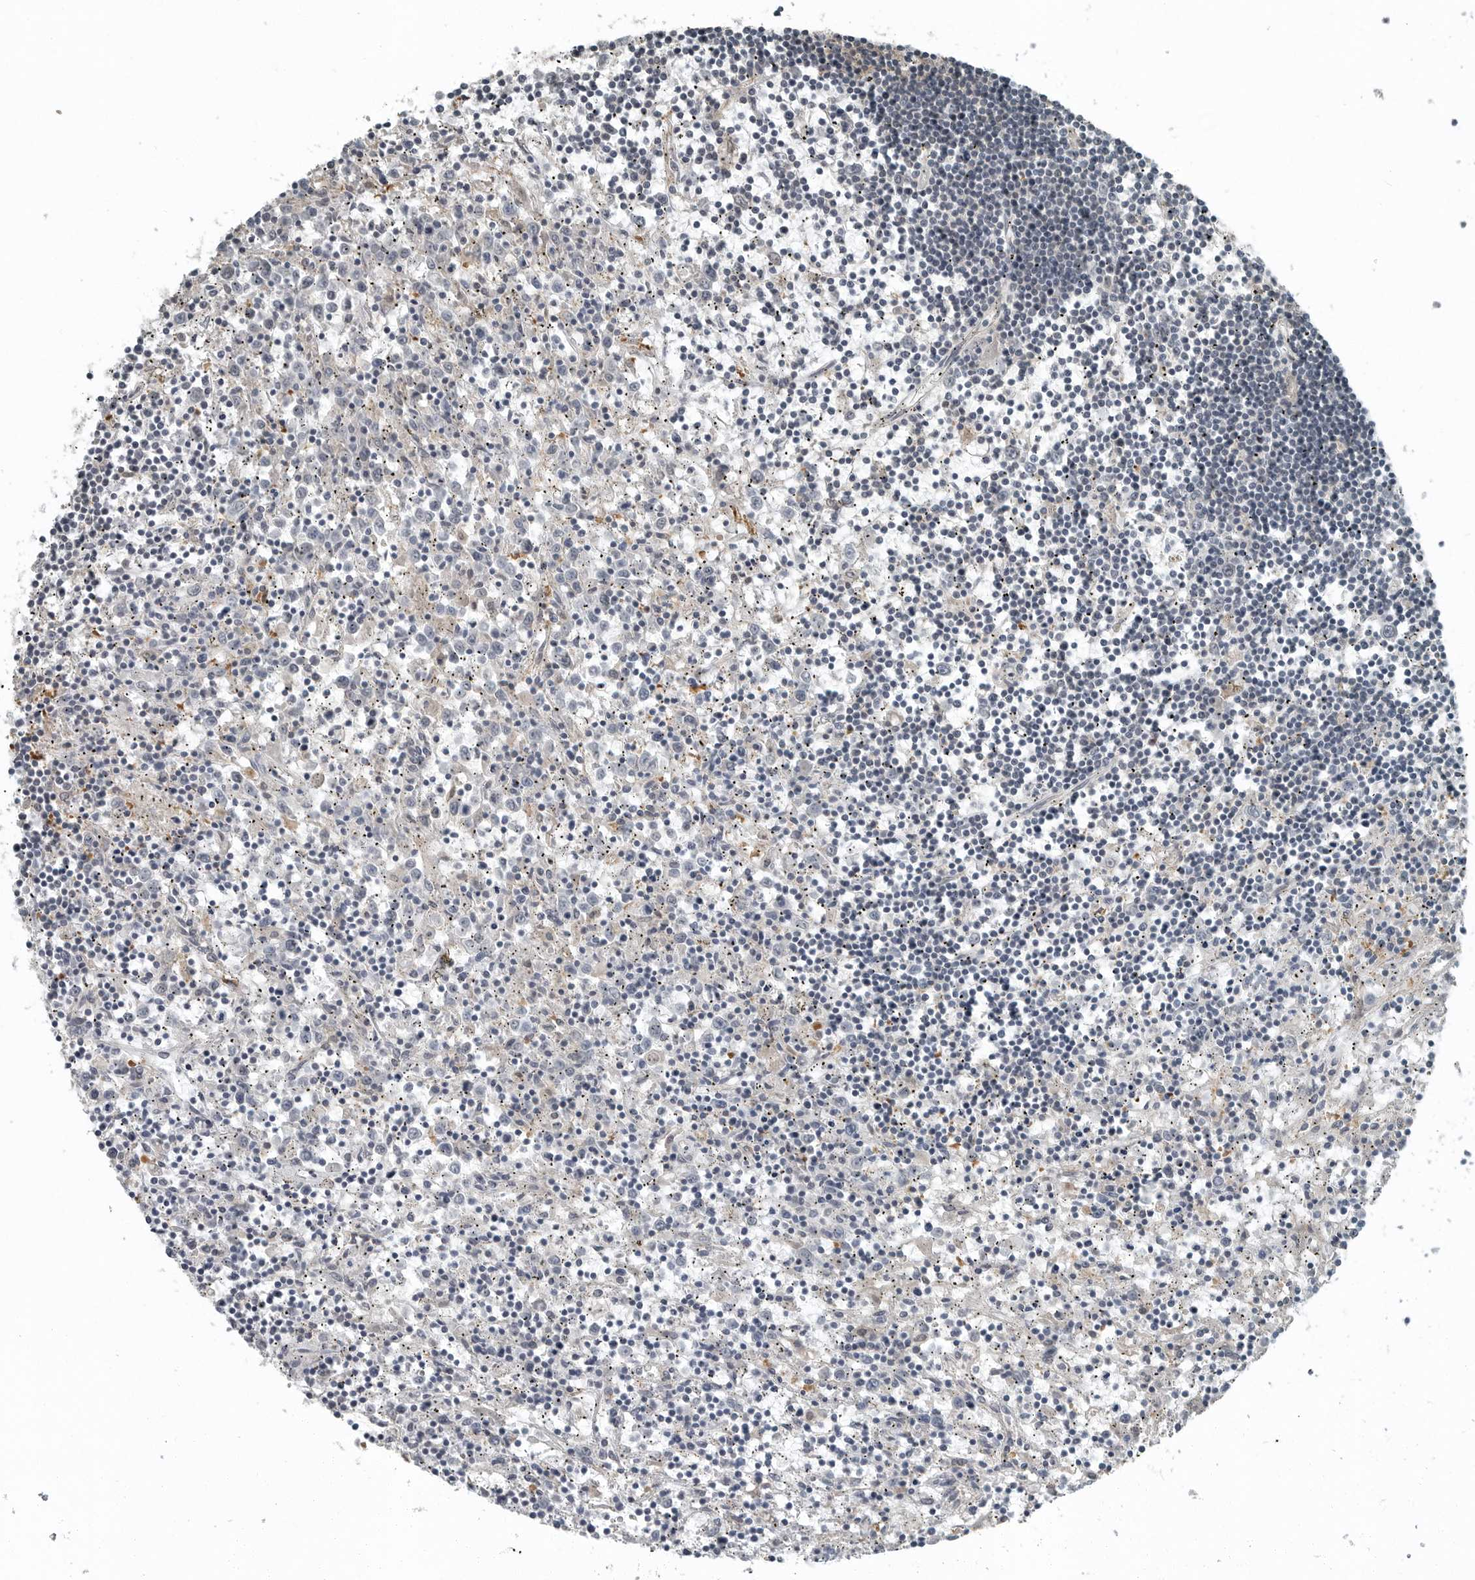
{"staining": {"intensity": "negative", "quantity": "none", "location": "none"}, "tissue": "lymphoma", "cell_type": "Tumor cells", "image_type": "cancer", "snomed": [{"axis": "morphology", "description": "Malignant lymphoma, non-Hodgkin's type, Low grade"}, {"axis": "topography", "description": "Spleen"}], "caption": "High magnification brightfield microscopy of lymphoma stained with DAB (brown) and counterstained with hematoxylin (blue): tumor cells show no significant staining.", "gene": "KYAT1", "patient": {"sex": "male", "age": 76}}